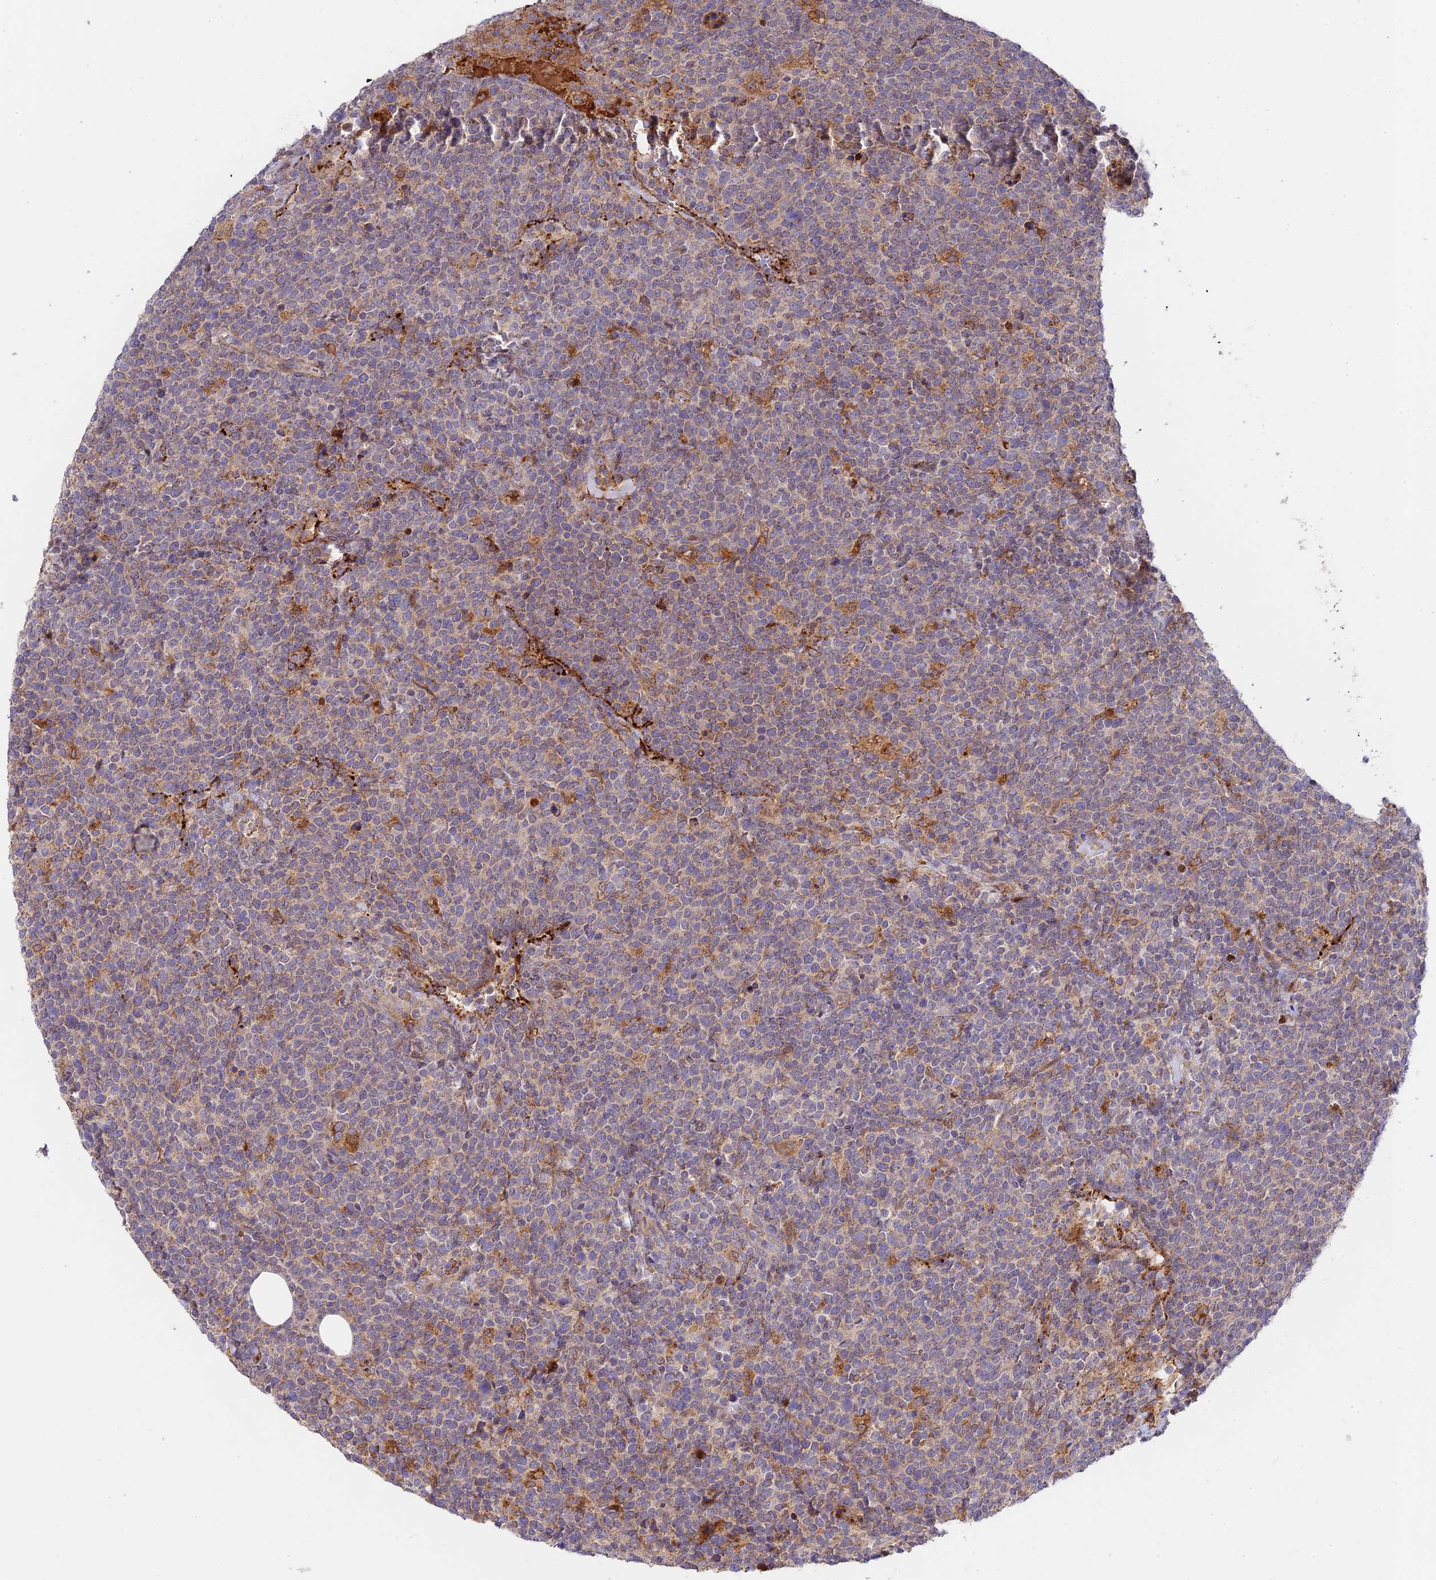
{"staining": {"intensity": "weak", "quantity": "25%-75%", "location": "cytoplasmic/membranous"}, "tissue": "lymphoma", "cell_type": "Tumor cells", "image_type": "cancer", "snomed": [{"axis": "morphology", "description": "Malignant lymphoma, non-Hodgkin's type, High grade"}, {"axis": "topography", "description": "Lymph node"}], "caption": "Lymphoma stained with IHC shows weak cytoplasmic/membranous positivity in approximately 25%-75% of tumor cells.", "gene": "FUOM", "patient": {"sex": "male", "age": 61}}